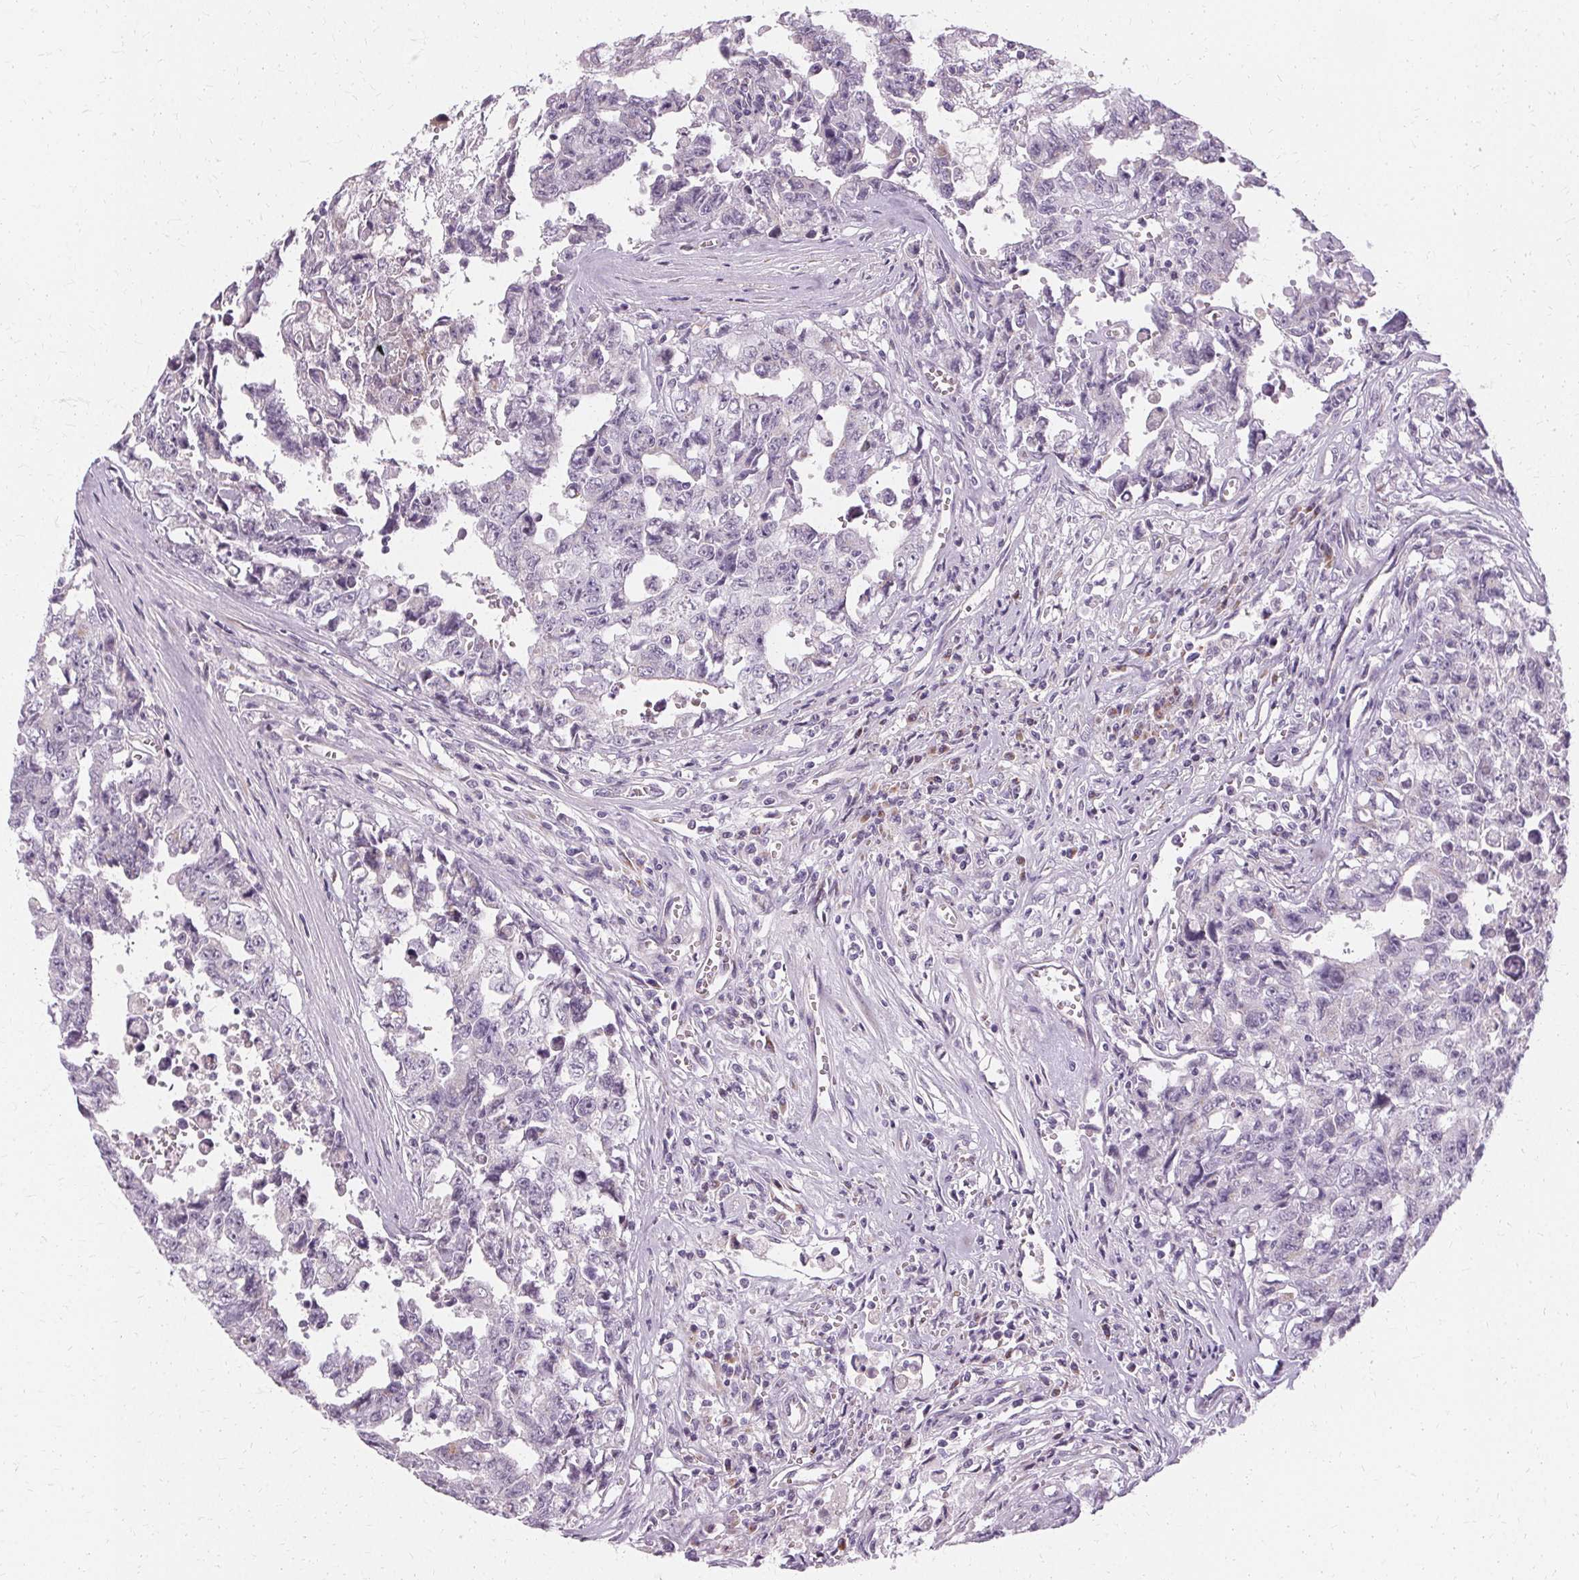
{"staining": {"intensity": "negative", "quantity": "none", "location": "none"}, "tissue": "testis cancer", "cell_type": "Tumor cells", "image_type": "cancer", "snomed": [{"axis": "morphology", "description": "Carcinoma, Embryonal, NOS"}, {"axis": "topography", "description": "Testis"}], "caption": "IHC of testis cancer exhibits no staining in tumor cells. (DAB immunohistochemistry visualized using brightfield microscopy, high magnification).", "gene": "FCRL3", "patient": {"sex": "male", "age": 24}}